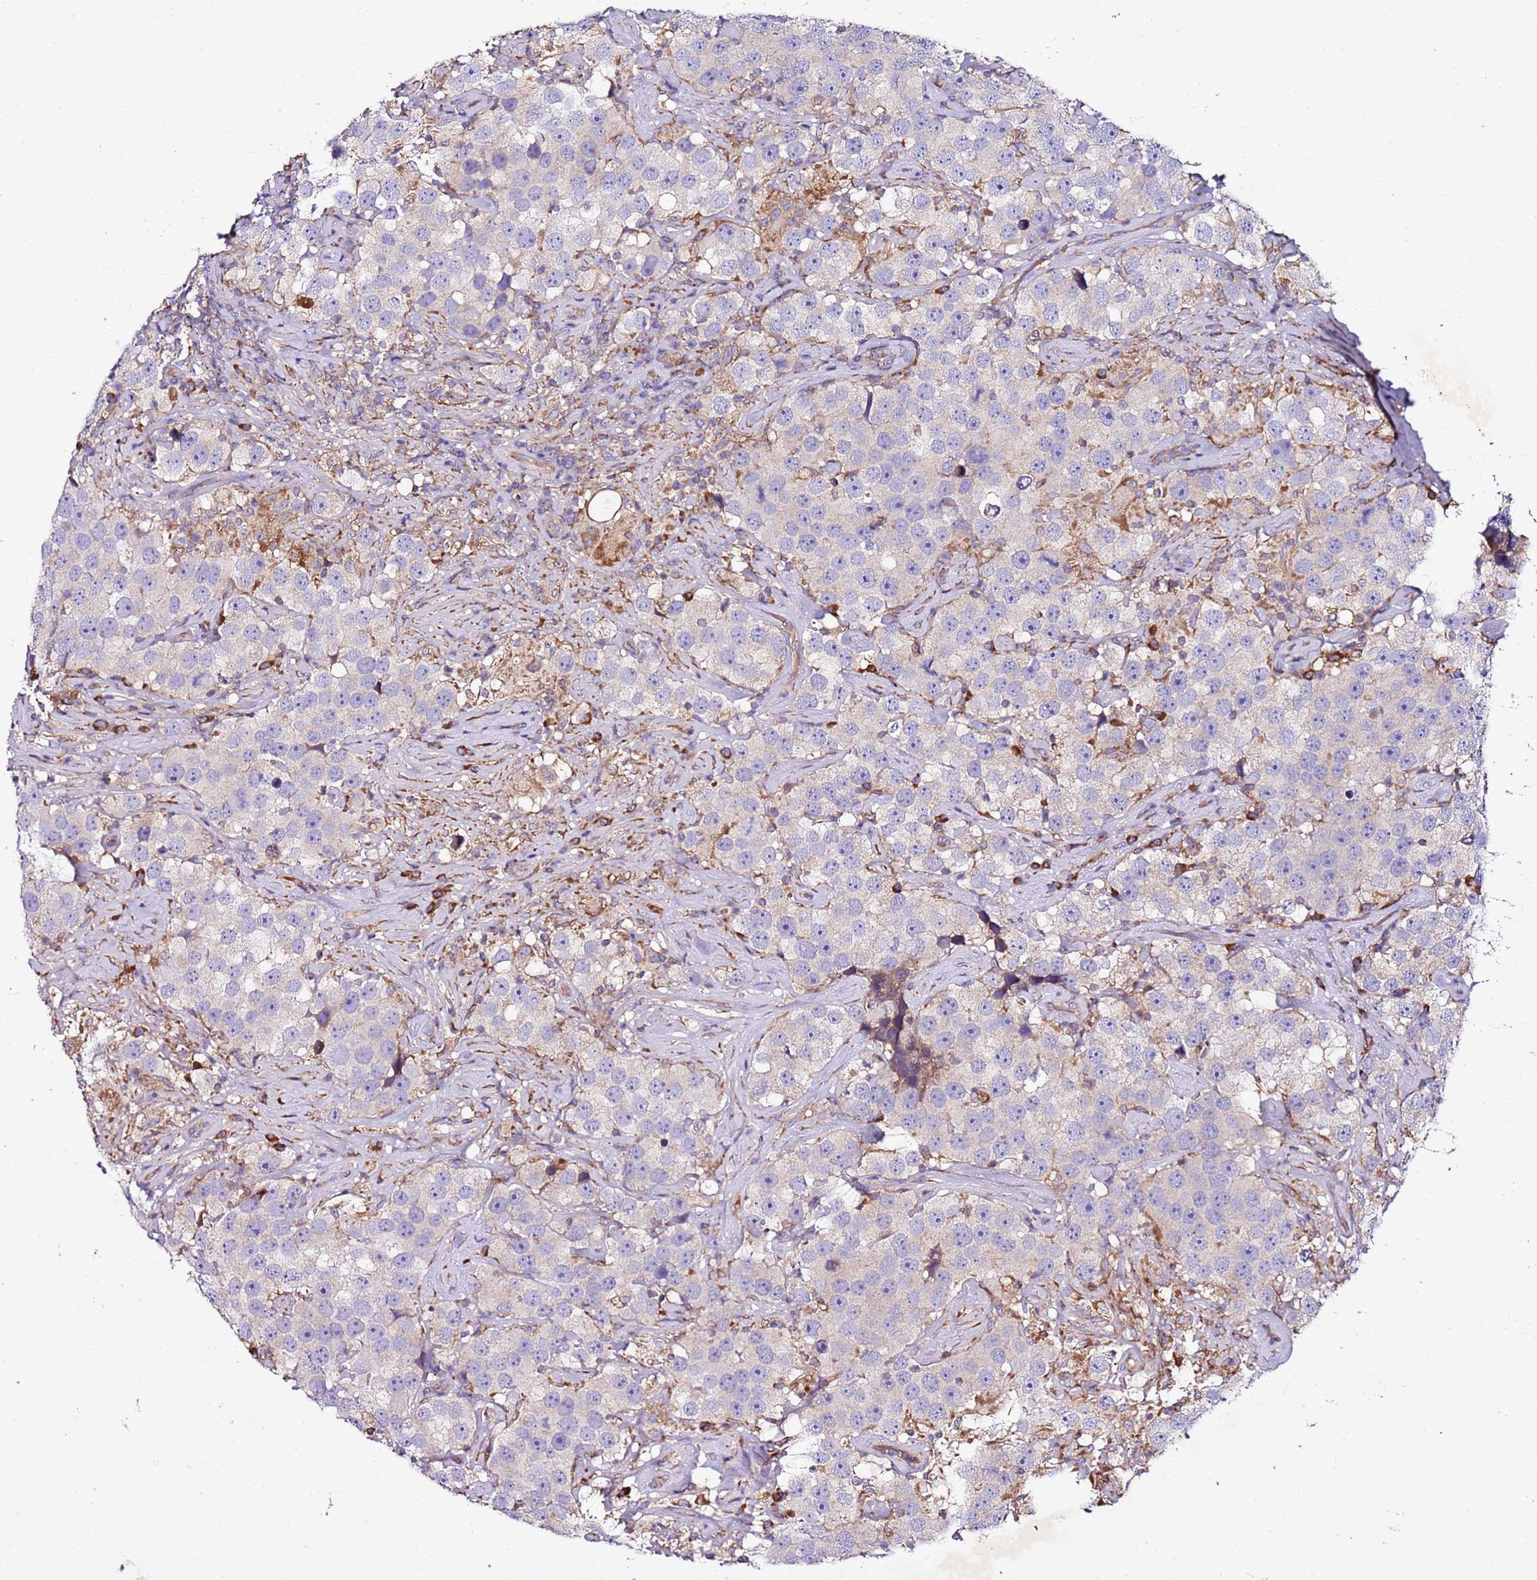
{"staining": {"intensity": "negative", "quantity": "none", "location": "none"}, "tissue": "testis cancer", "cell_type": "Tumor cells", "image_type": "cancer", "snomed": [{"axis": "morphology", "description": "Seminoma, NOS"}, {"axis": "topography", "description": "Testis"}], "caption": "The immunohistochemistry (IHC) histopathology image has no significant positivity in tumor cells of testis cancer tissue. Nuclei are stained in blue.", "gene": "C19orf12", "patient": {"sex": "male", "age": 49}}